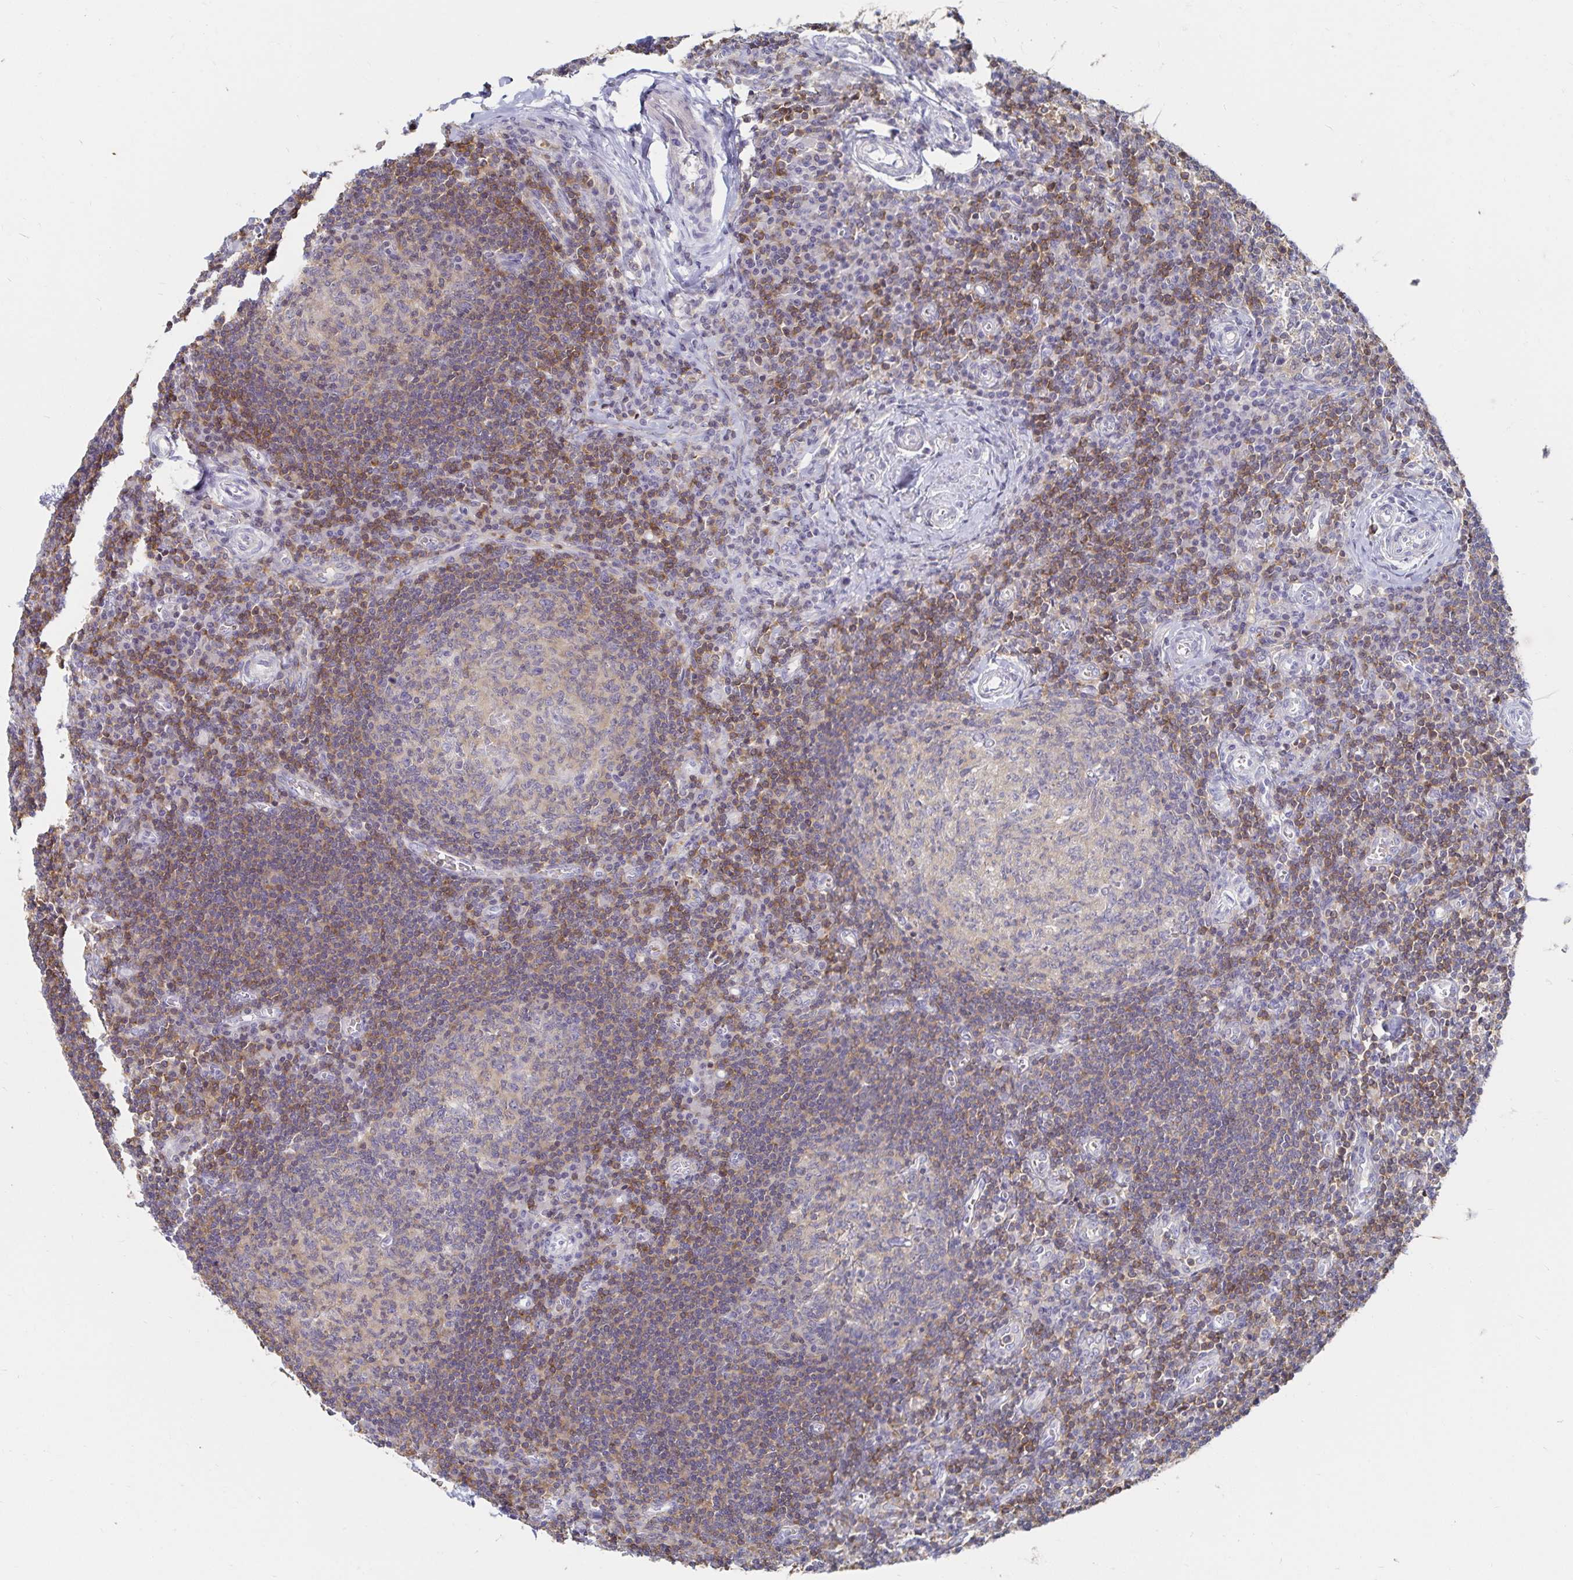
{"staining": {"intensity": "weak", "quantity": "<25%", "location": "cytoplasmic/membranous"}, "tissue": "lymph node", "cell_type": "Germinal center cells", "image_type": "normal", "snomed": [{"axis": "morphology", "description": "Normal tissue, NOS"}, {"axis": "topography", "description": "Lymph node"}], "caption": "Germinal center cells are negative for brown protein staining in normal lymph node. (DAB (3,3'-diaminobenzidine) immunohistochemistry (IHC), high magnification).", "gene": "PIK3CD", "patient": {"sex": "male", "age": 67}}